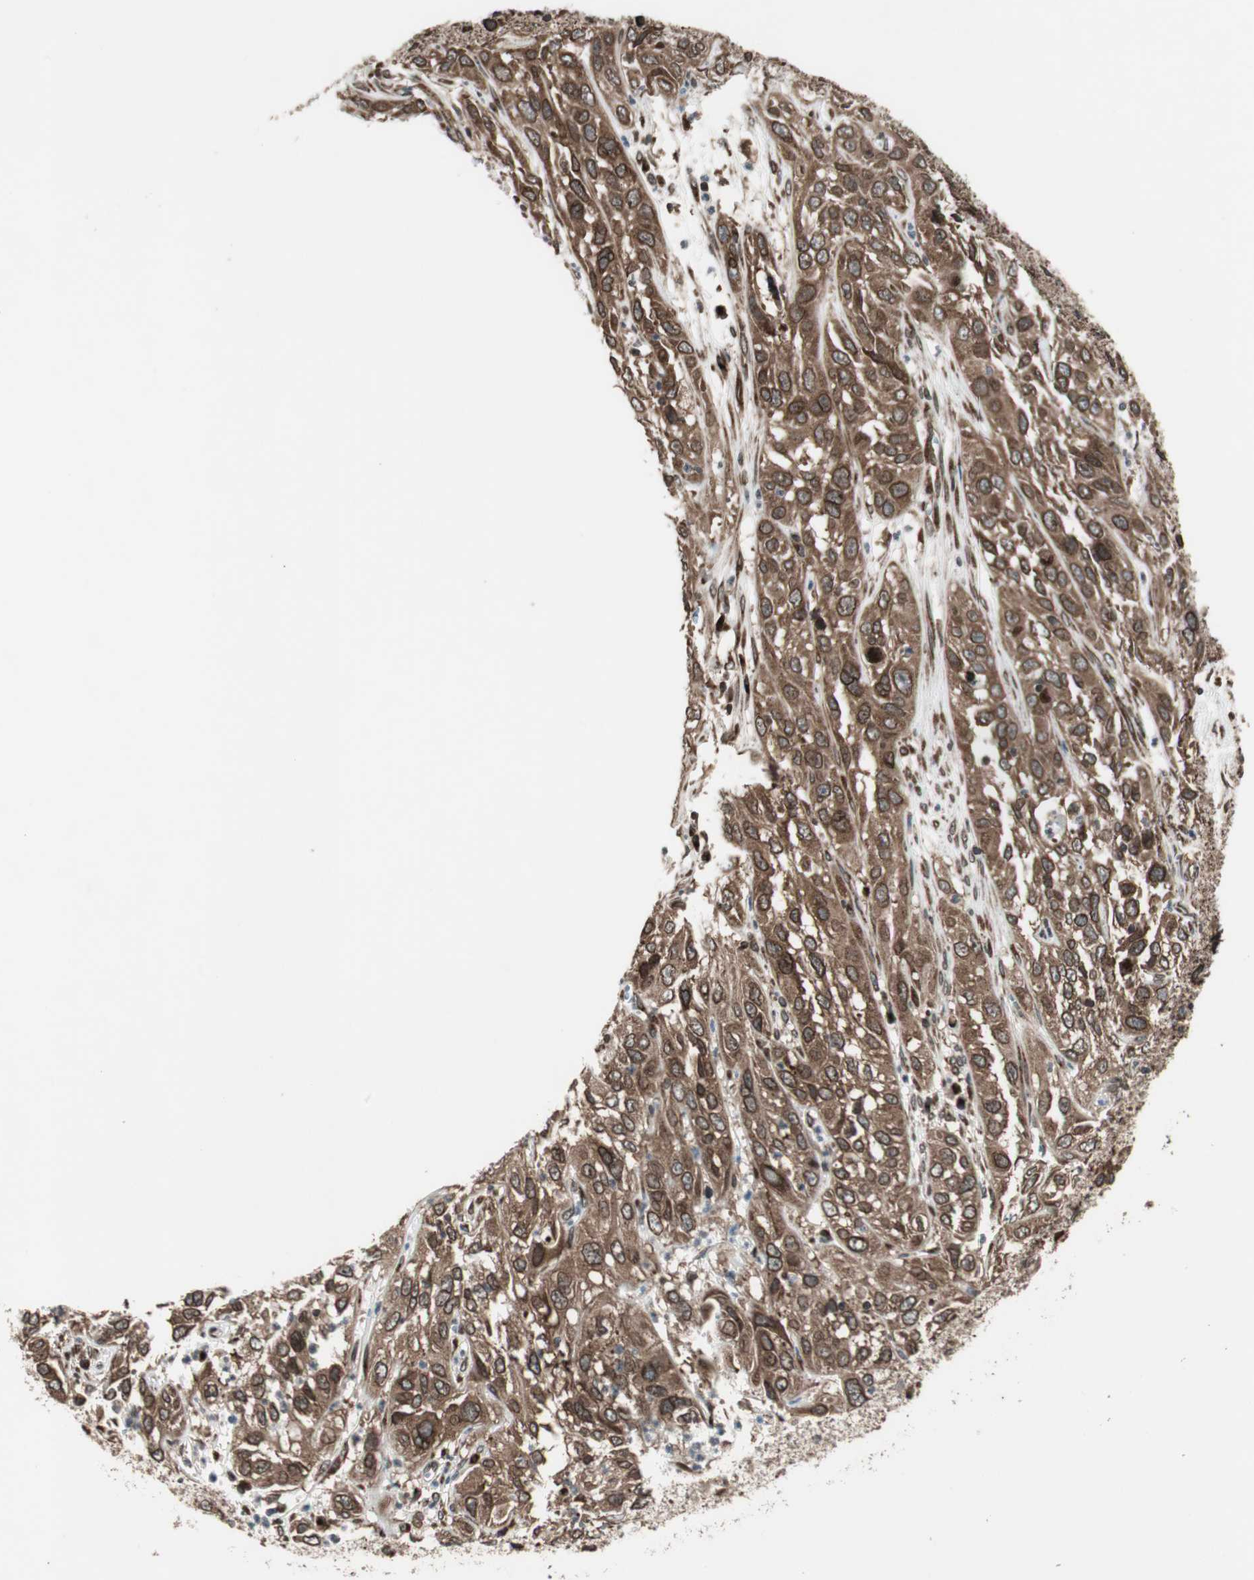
{"staining": {"intensity": "strong", "quantity": ">75%", "location": "cytoplasmic/membranous,nuclear"}, "tissue": "cervical cancer", "cell_type": "Tumor cells", "image_type": "cancer", "snomed": [{"axis": "morphology", "description": "Squamous cell carcinoma, NOS"}, {"axis": "topography", "description": "Cervix"}], "caption": "Tumor cells display strong cytoplasmic/membranous and nuclear positivity in about >75% of cells in squamous cell carcinoma (cervical).", "gene": "NUP62", "patient": {"sex": "female", "age": 32}}